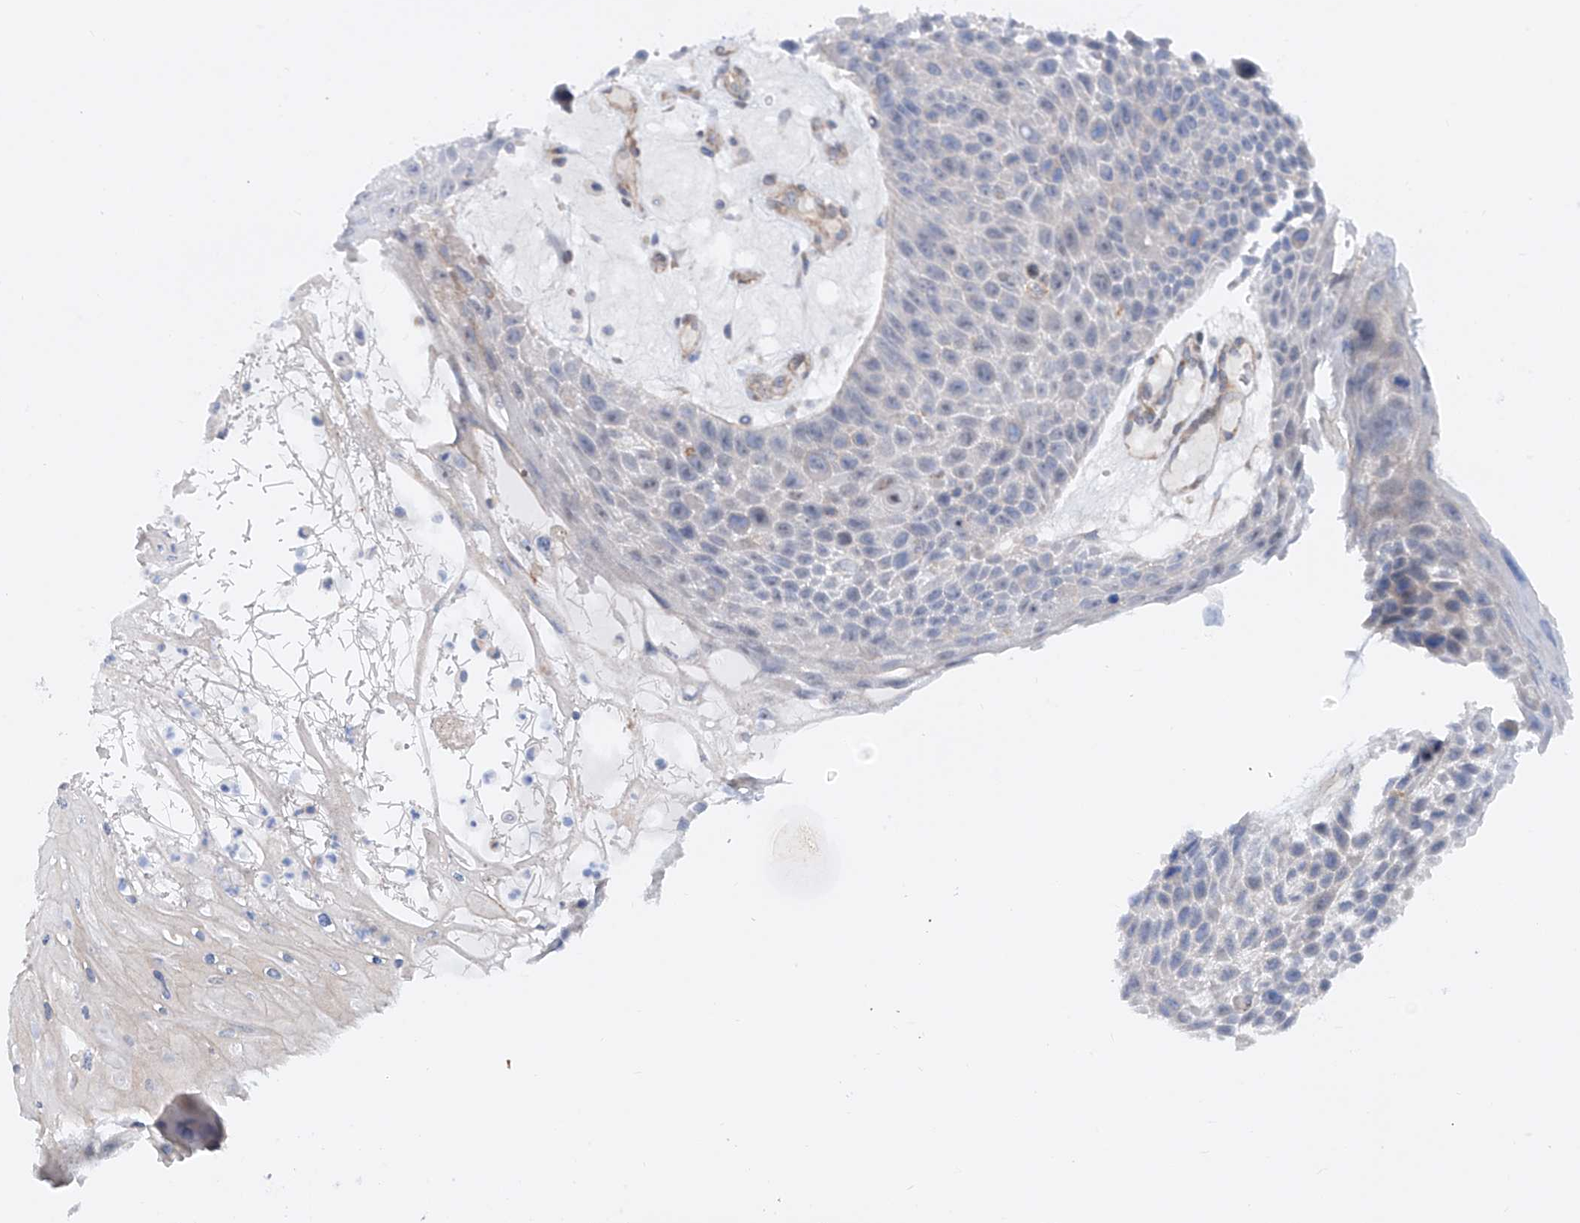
{"staining": {"intensity": "negative", "quantity": "none", "location": "none"}, "tissue": "skin cancer", "cell_type": "Tumor cells", "image_type": "cancer", "snomed": [{"axis": "morphology", "description": "Squamous cell carcinoma, NOS"}, {"axis": "topography", "description": "Skin"}], "caption": "Skin cancer (squamous cell carcinoma) stained for a protein using immunohistochemistry displays no expression tumor cells.", "gene": "ZNF490", "patient": {"sex": "female", "age": 88}}